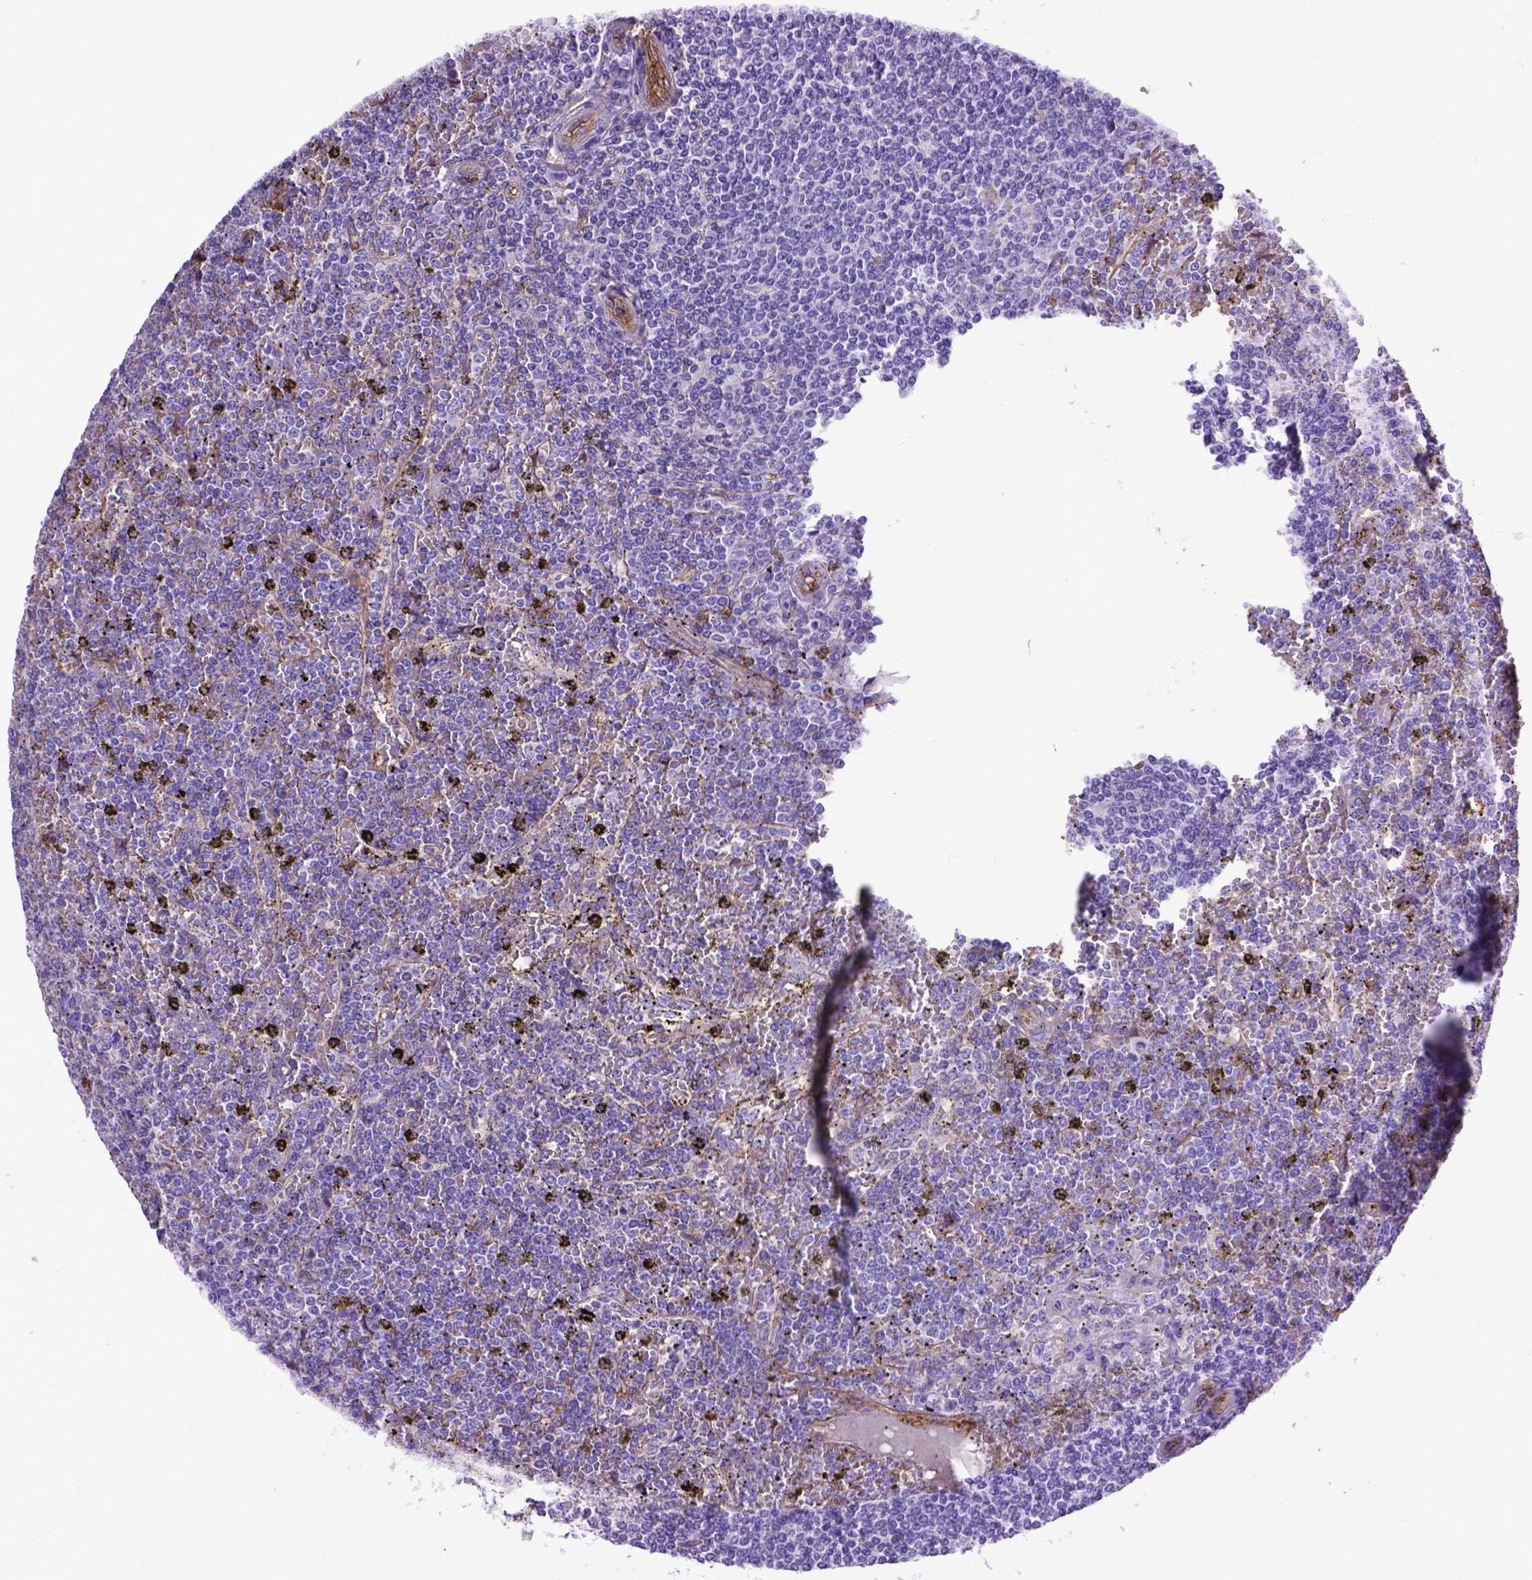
{"staining": {"intensity": "negative", "quantity": "none", "location": "none"}, "tissue": "lymphoma", "cell_type": "Tumor cells", "image_type": "cancer", "snomed": [{"axis": "morphology", "description": "Malignant lymphoma, non-Hodgkin's type, Low grade"}, {"axis": "topography", "description": "Spleen"}], "caption": "Human malignant lymphoma, non-Hodgkin's type (low-grade) stained for a protein using immunohistochemistry reveals no expression in tumor cells.", "gene": "ENG", "patient": {"sex": "female", "age": 19}}